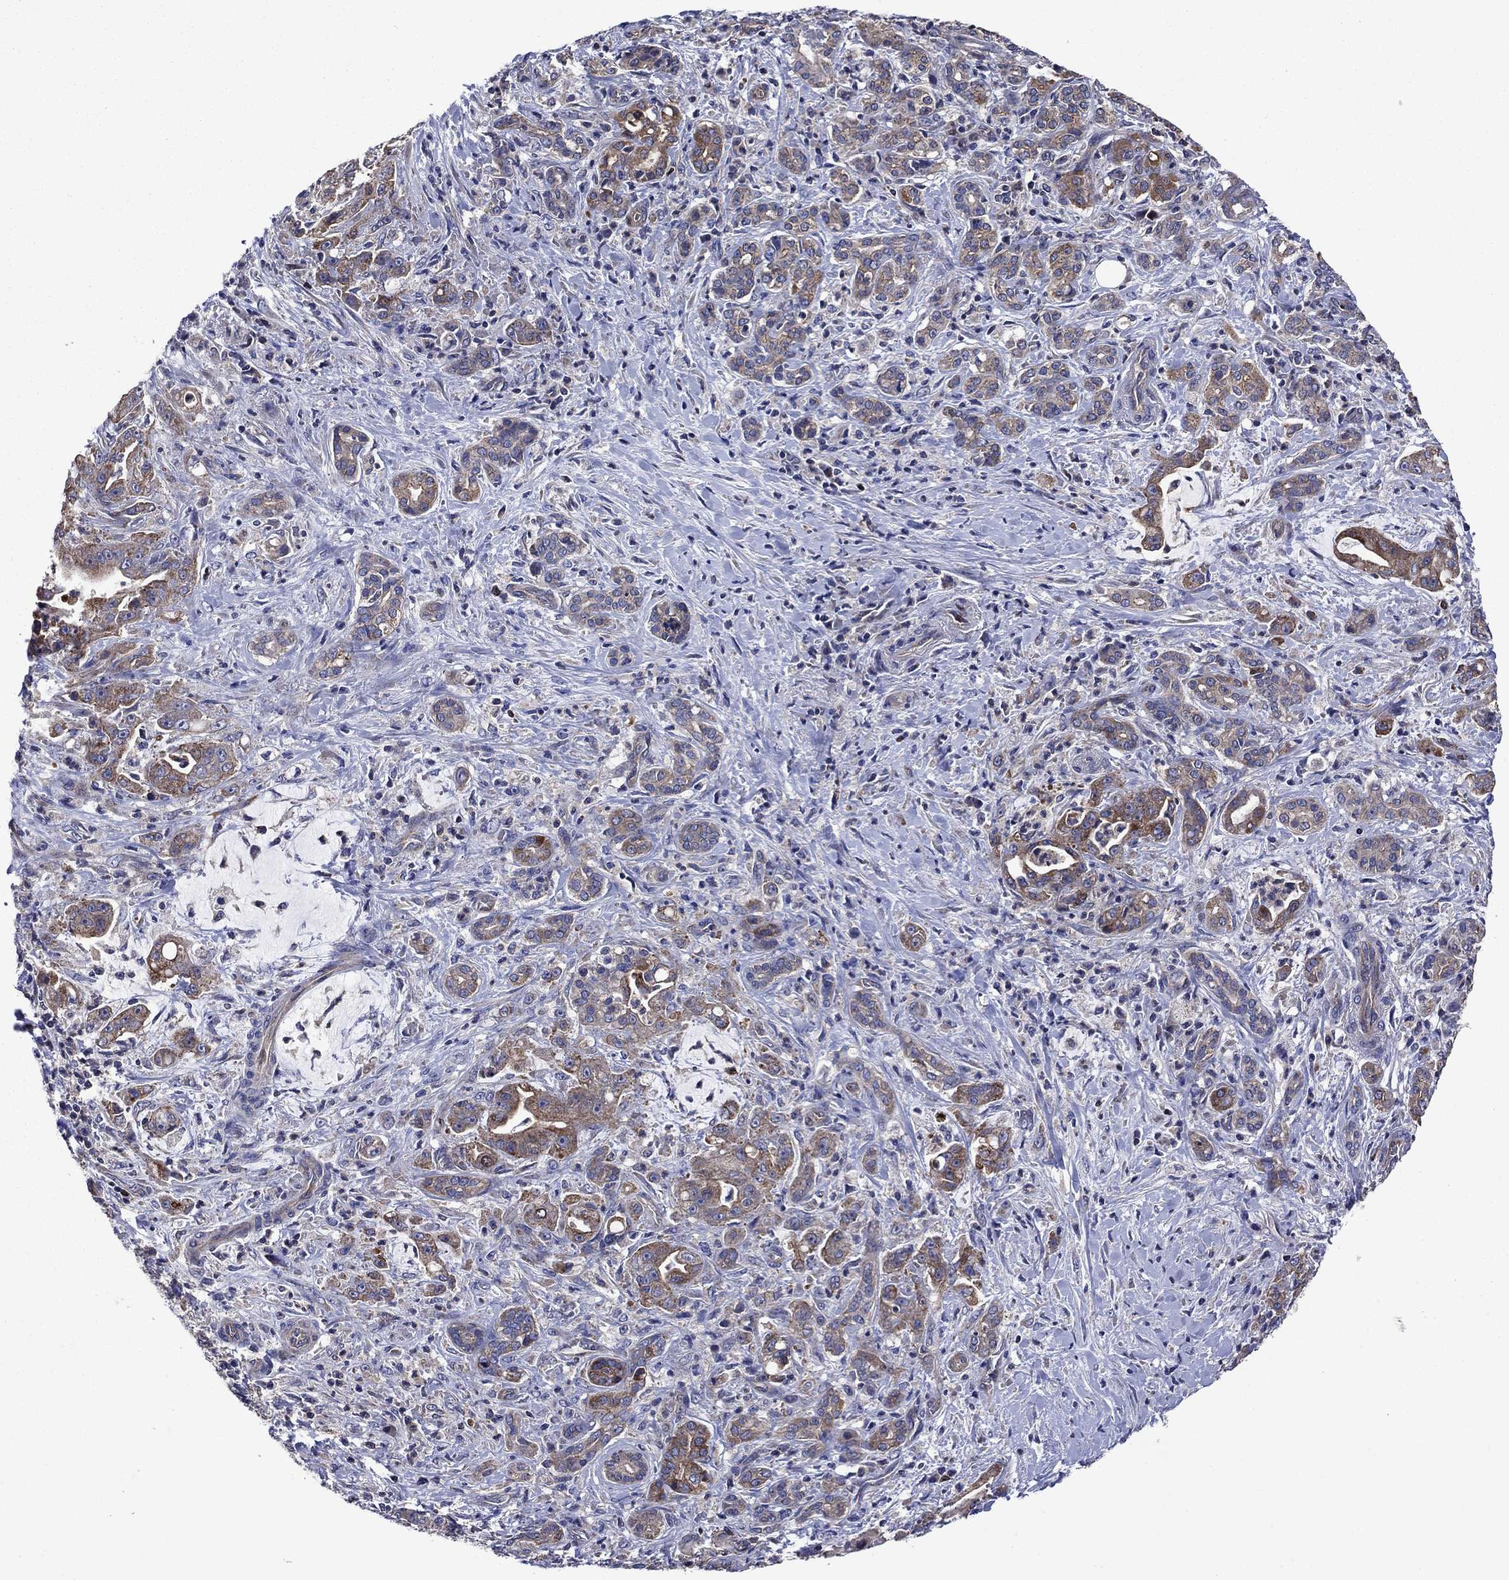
{"staining": {"intensity": "moderate", "quantity": "<25%", "location": "cytoplasmic/membranous"}, "tissue": "pancreatic cancer", "cell_type": "Tumor cells", "image_type": "cancer", "snomed": [{"axis": "morphology", "description": "Normal tissue, NOS"}, {"axis": "morphology", "description": "Inflammation, NOS"}, {"axis": "morphology", "description": "Adenocarcinoma, NOS"}, {"axis": "topography", "description": "Pancreas"}], "caption": "The immunohistochemical stain labels moderate cytoplasmic/membranous expression in tumor cells of pancreatic cancer tissue.", "gene": "KIF22", "patient": {"sex": "male", "age": 57}}